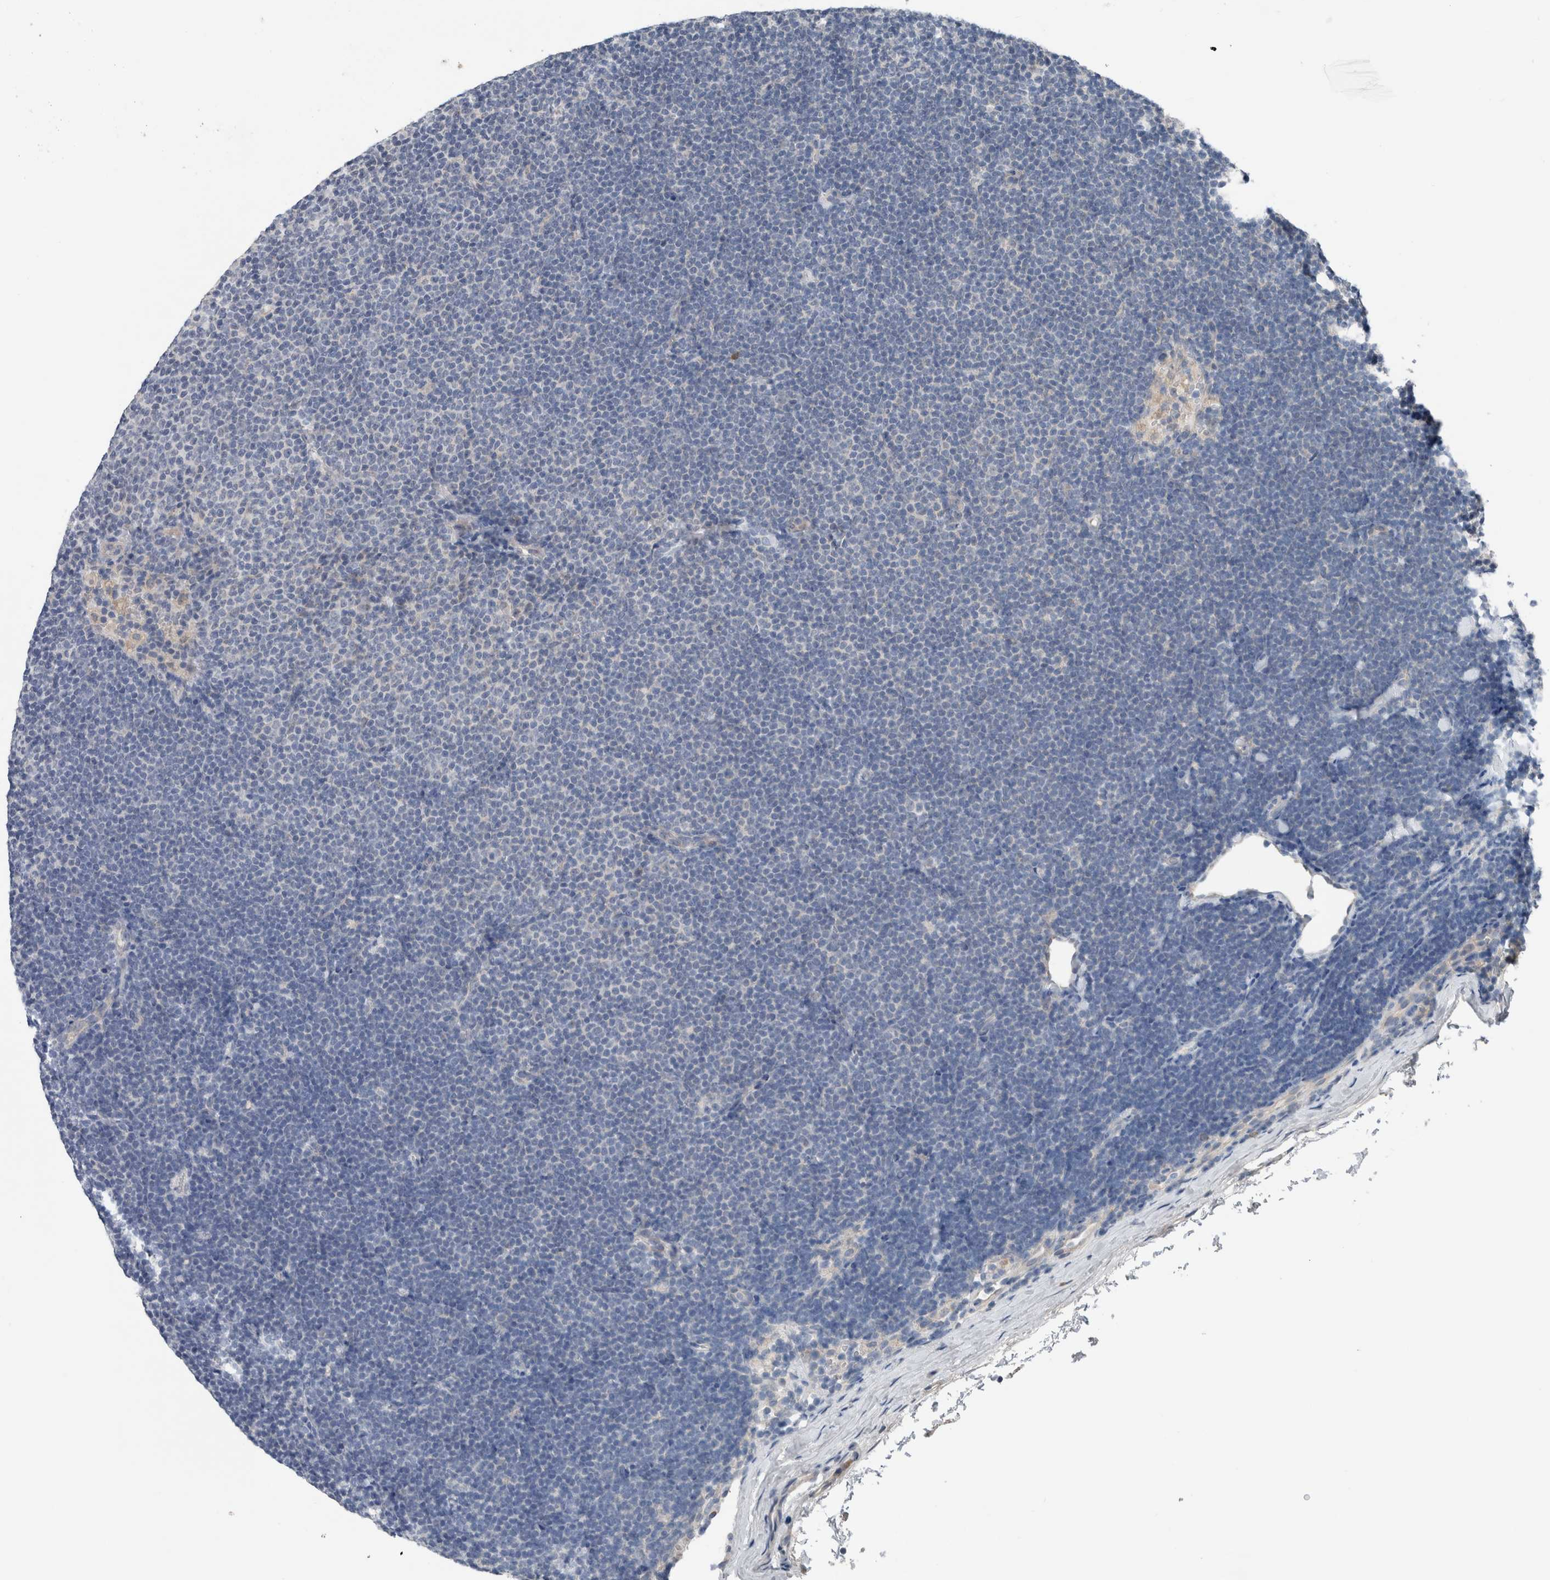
{"staining": {"intensity": "negative", "quantity": "none", "location": "none"}, "tissue": "lymphoma", "cell_type": "Tumor cells", "image_type": "cancer", "snomed": [{"axis": "morphology", "description": "Malignant lymphoma, non-Hodgkin's type, Low grade"}, {"axis": "topography", "description": "Lymph node"}], "caption": "This photomicrograph is of low-grade malignant lymphoma, non-Hodgkin's type stained with immunohistochemistry (IHC) to label a protein in brown with the nuclei are counter-stained blue. There is no staining in tumor cells. (Brightfield microscopy of DAB IHC at high magnification).", "gene": "CRNN", "patient": {"sex": "female", "age": 53}}